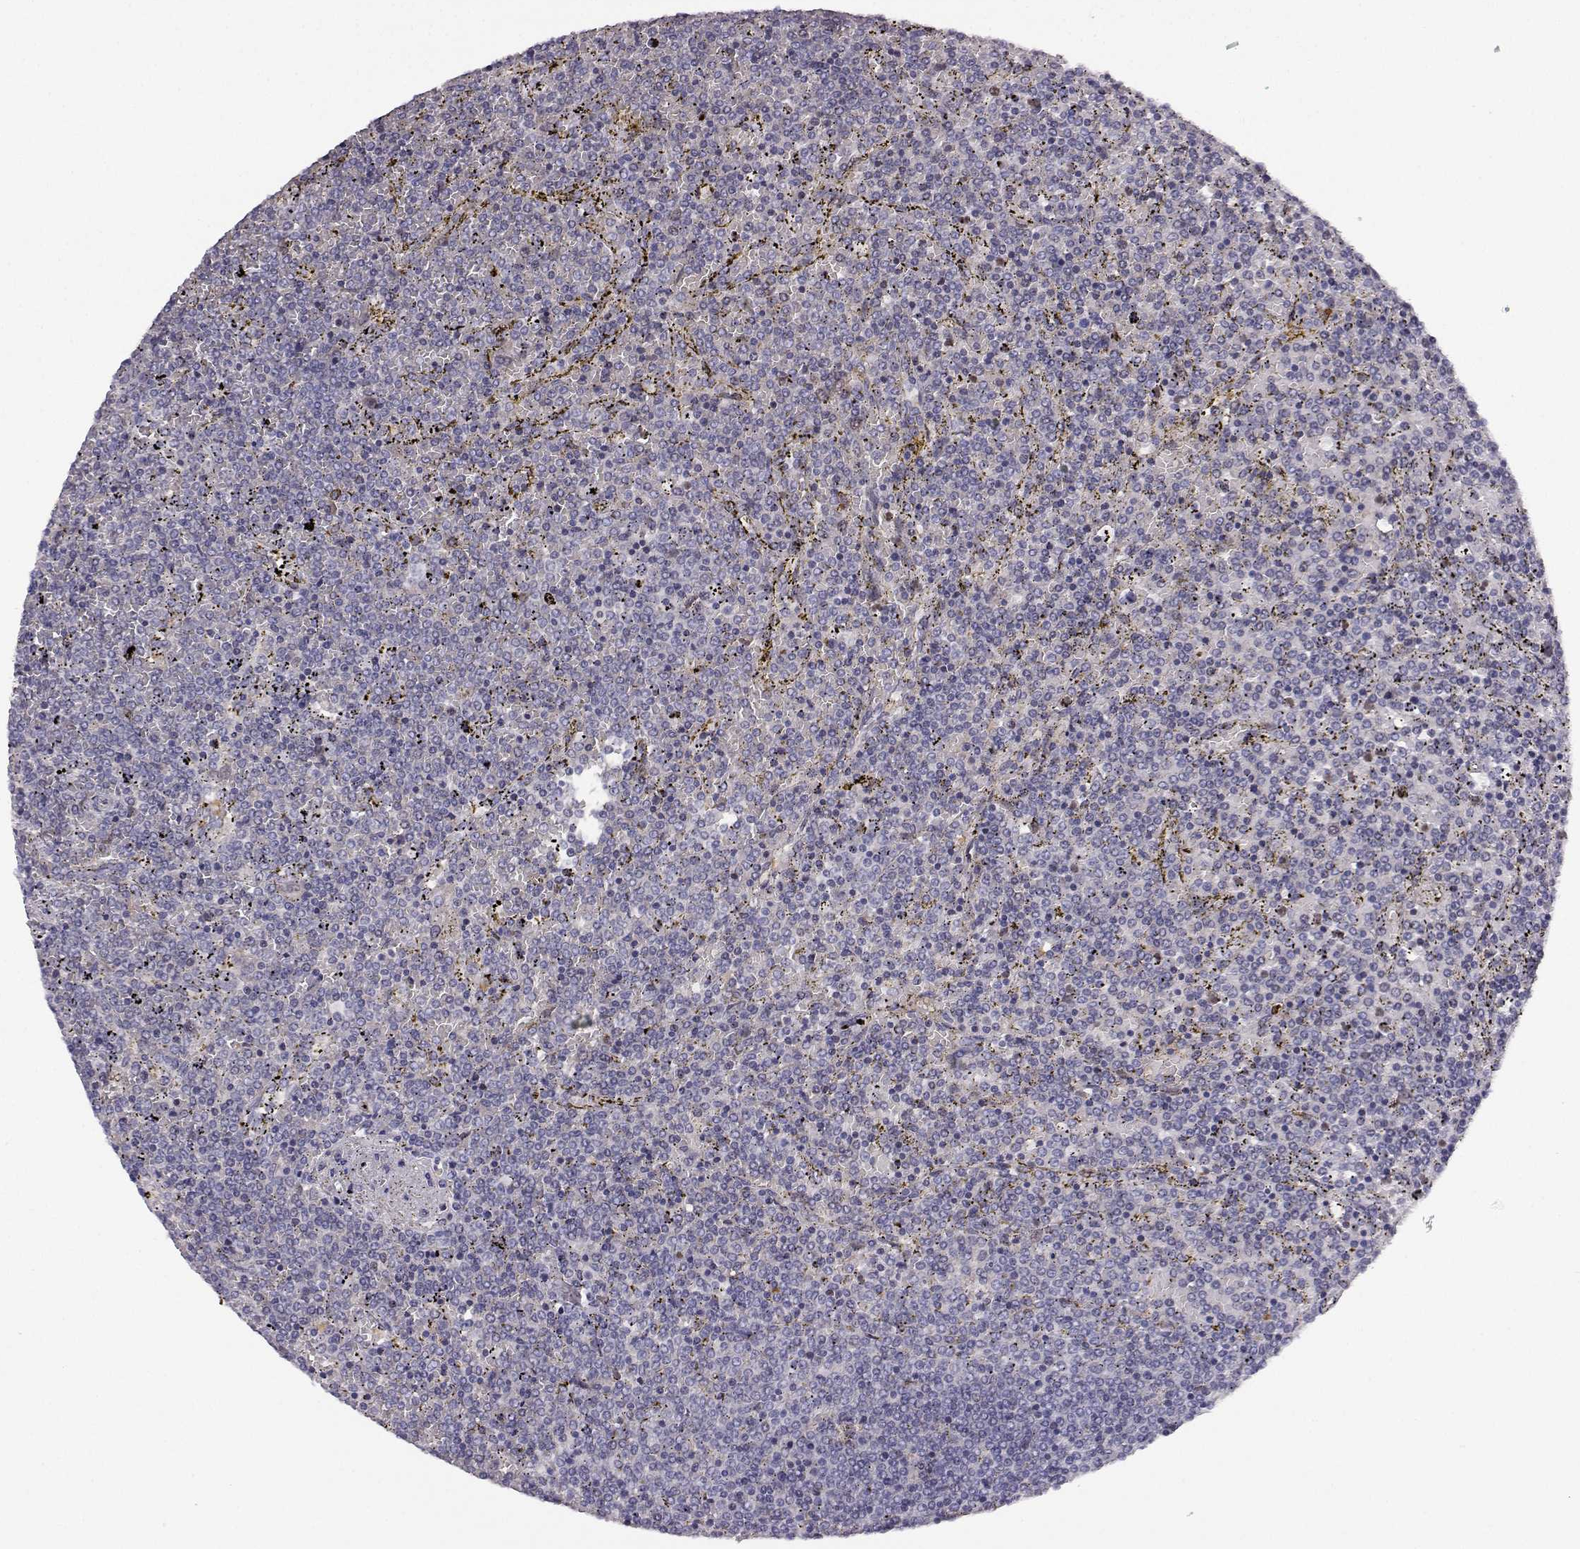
{"staining": {"intensity": "negative", "quantity": "none", "location": "none"}, "tissue": "lymphoma", "cell_type": "Tumor cells", "image_type": "cancer", "snomed": [{"axis": "morphology", "description": "Malignant lymphoma, non-Hodgkin's type, Low grade"}, {"axis": "topography", "description": "Spleen"}], "caption": "This image is of low-grade malignant lymphoma, non-Hodgkin's type stained with immunohistochemistry (IHC) to label a protein in brown with the nuclei are counter-stained blue. There is no expression in tumor cells.", "gene": "AKR1B1", "patient": {"sex": "female", "age": 77}}